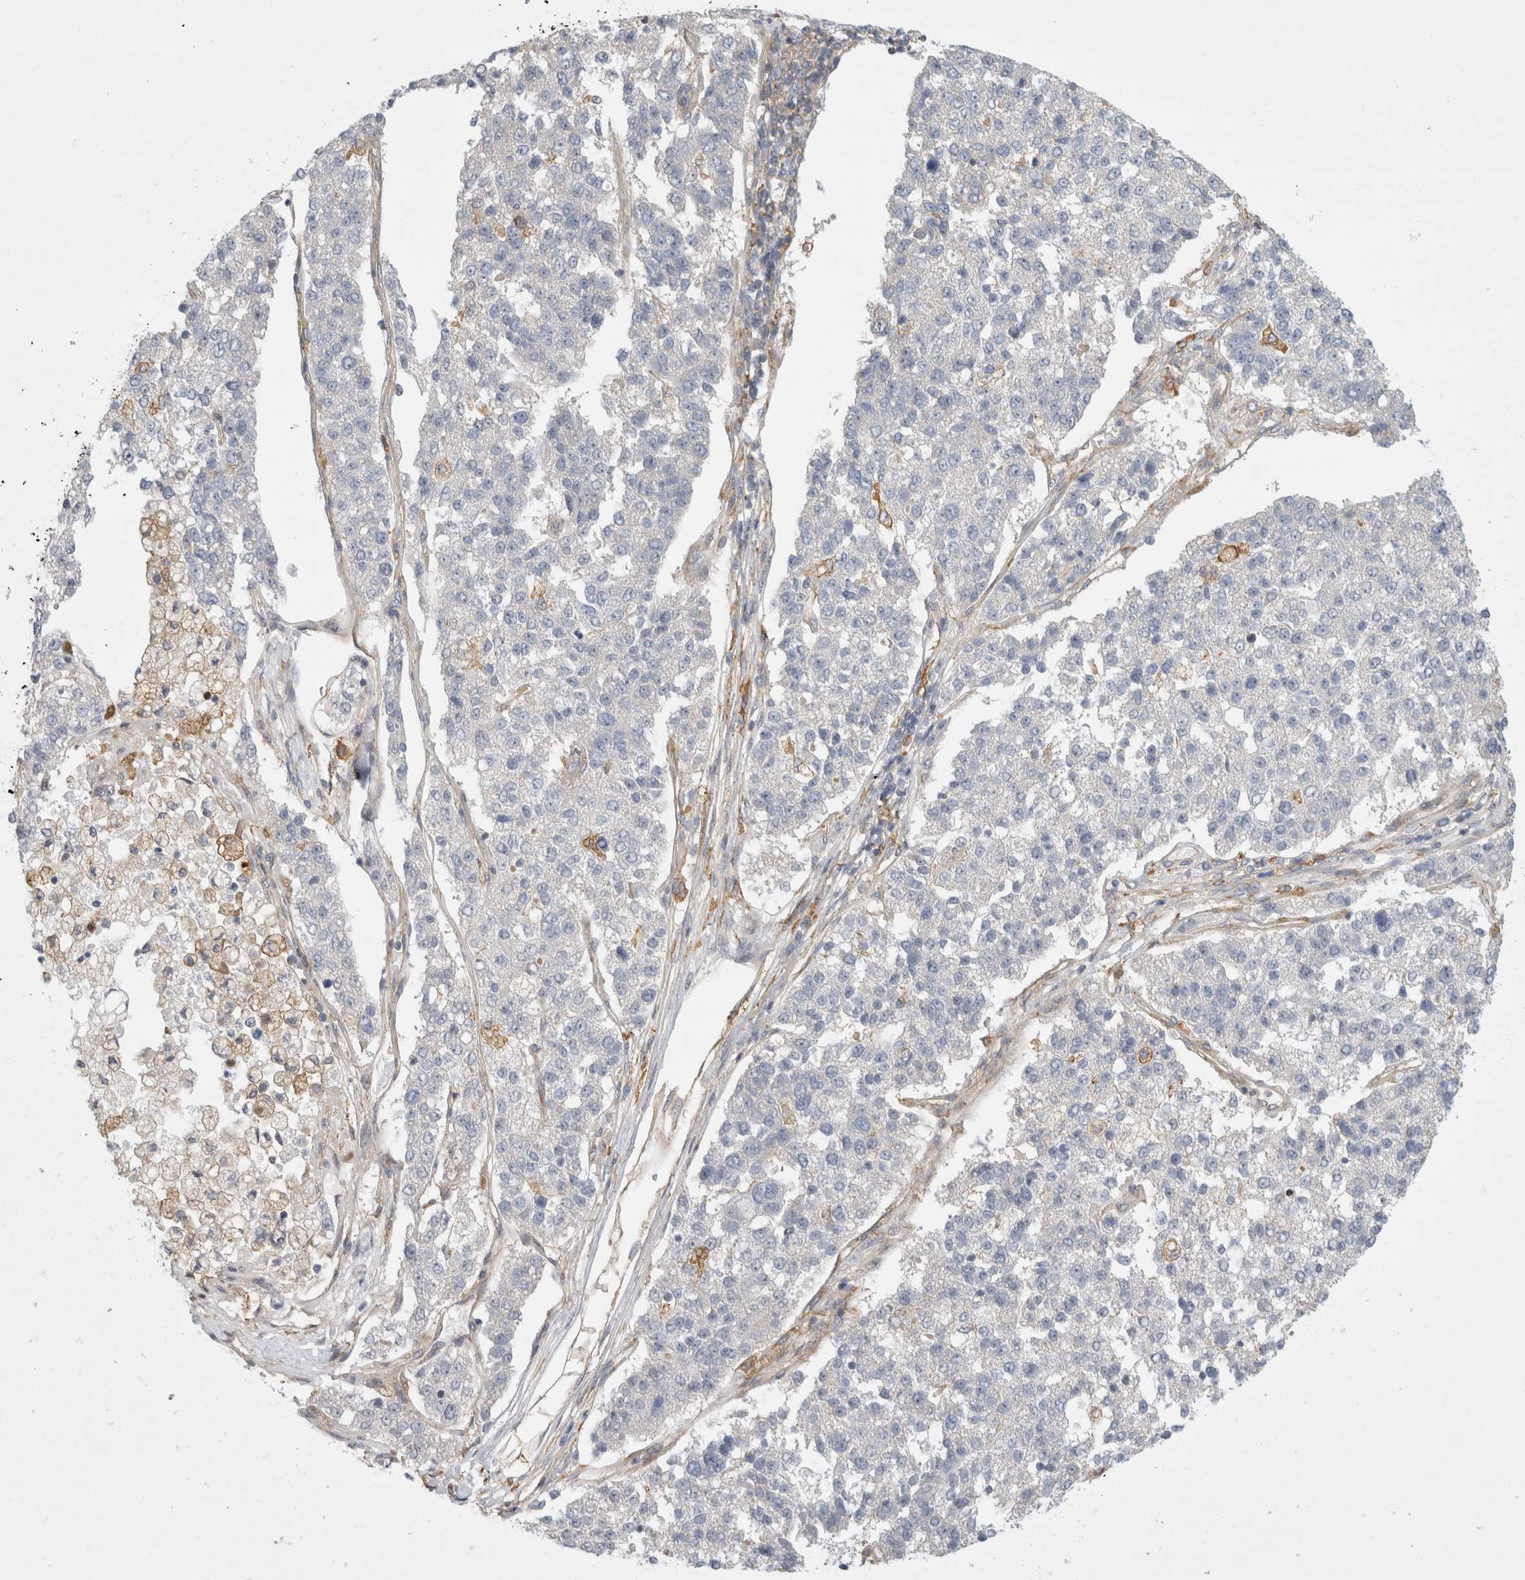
{"staining": {"intensity": "negative", "quantity": "none", "location": "none"}, "tissue": "pancreatic cancer", "cell_type": "Tumor cells", "image_type": "cancer", "snomed": [{"axis": "morphology", "description": "Adenocarcinoma, NOS"}, {"axis": "topography", "description": "Pancreas"}], "caption": "Immunohistochemistry micrograph of human pancreatic cancer (adenocarcinoma) stained for a protein (brown), which displays no expression in tumor cells. (DAB IHC with hematoxylin counter stain).", "gene": "CDCA7L", "patient": {"sex": "female", "age": 61}}